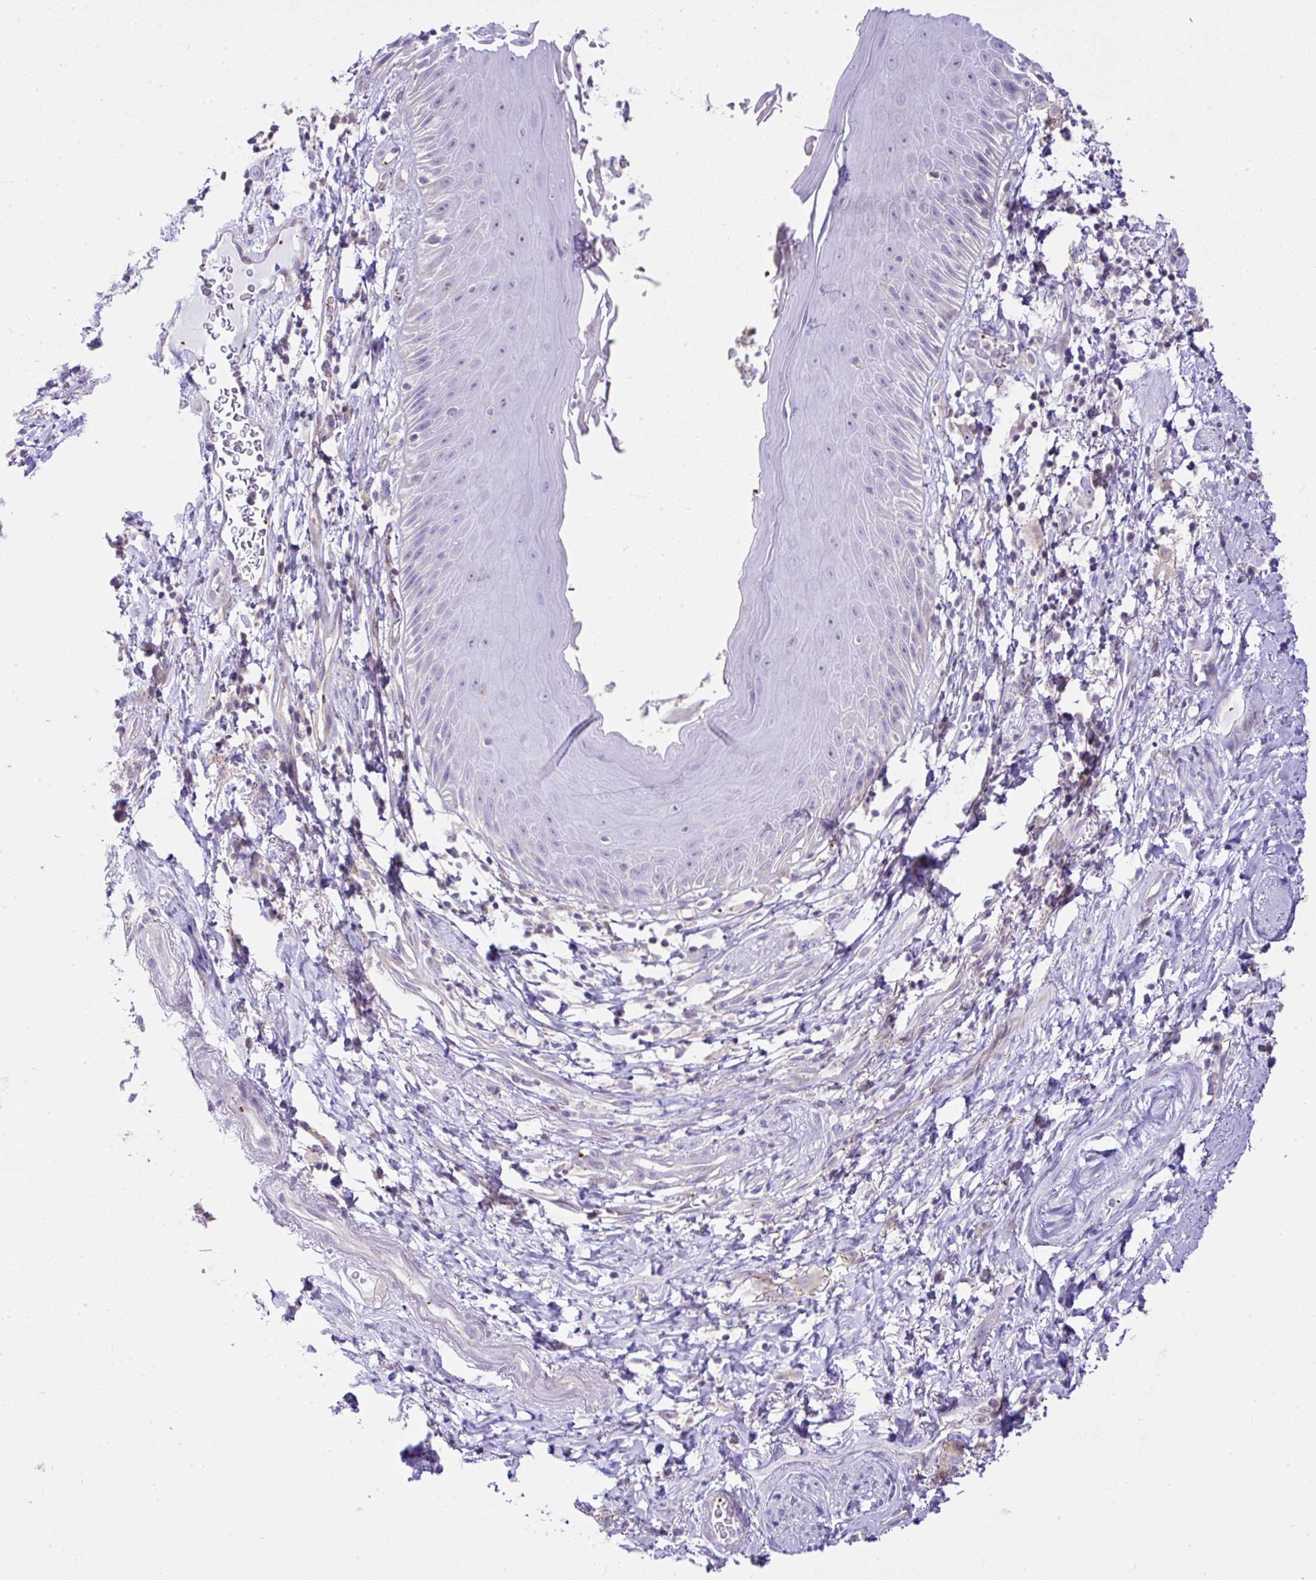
{"staining": {"intensity": "negative", "quantity": "none", "location": "none"}, "tissue": "skin", "cell_type": "Epidermal cells", "image_type": "normal", "snomed": [{"axis": "morphology", "description": "Normal tissue, NOS"}, {"axis": "topography", "description": "Anal"}], "caption": "Epidermal cells show no significant staining in benign skin.", "gene": "CCDC142", "patient": {"sex": "male", "age": 78}}